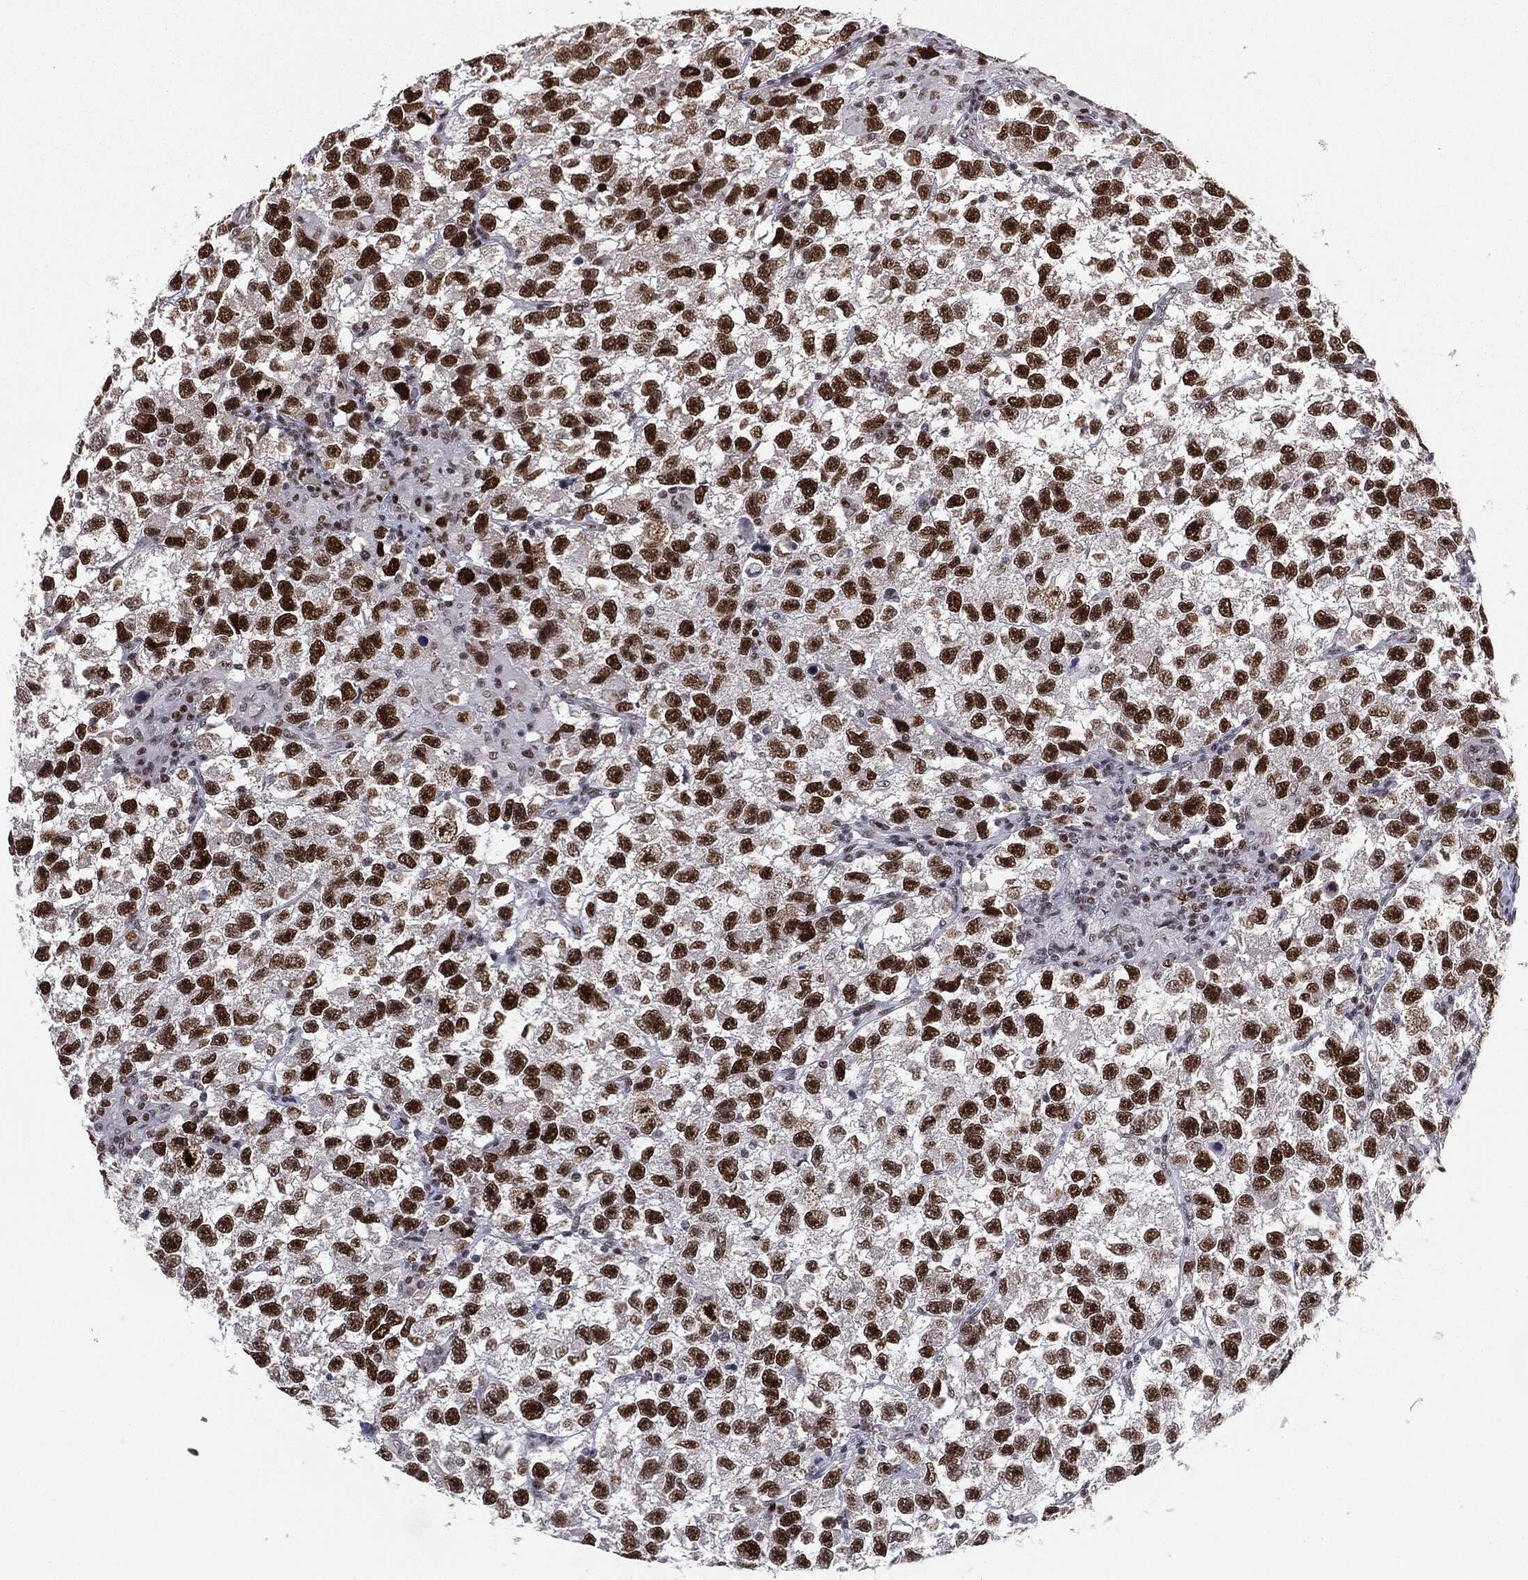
{"staining": {"intensity": "strong", "quantity": ">75%", "location": "nuclear"}, "tissue": "testis cancer", "cell_type": "Tumor cells", "image_type": "cancer", "snomed": [{"axis": "morphology", "description": "Seminoma, NOS"}, {"axis": "topography", "description": "Testis"}], "caption": "Seminoma (testis) stained with a protein marker displays strong staining in tumor cells.", "gene": "MDC1", "patient": {"sex": "male", "age": 26}}